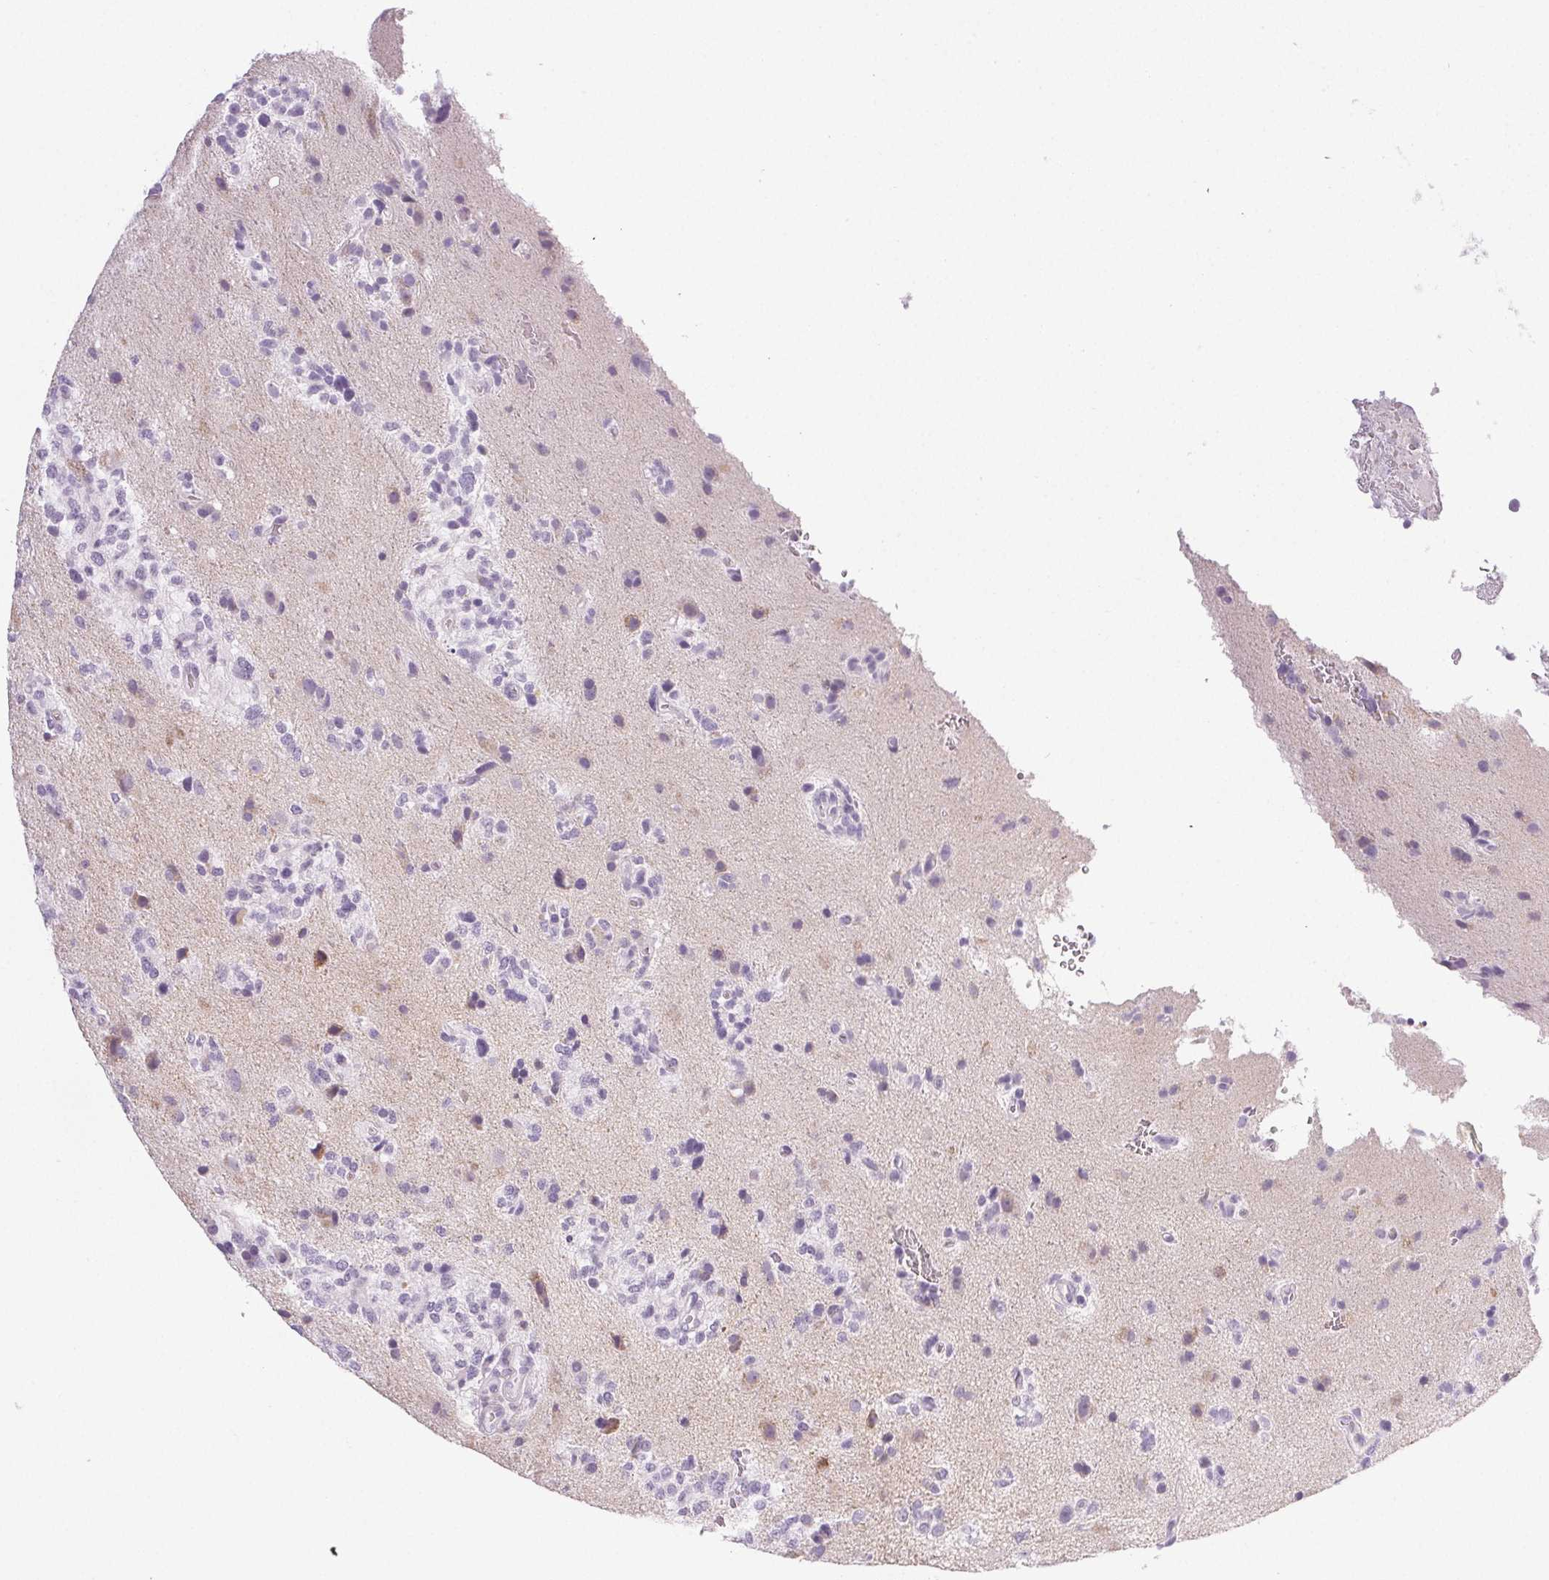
{"staining": {"intensity": "negative", "quantity": "none", "location": "none"}, "tissue": "glioma", "cell_type": "Tumor cells", "image_type": "cancer", "snomed": [{"axis": "morphology", "description": "Glioma, malignant, High grade"}, {"axis": "topography", "description": "Brain"}], "caption": "Immunohistochemical staining of malignant glioma (high-grade) exhibits no significant staining in tumor cells.", "gene": "COL7A1", "patient": {"sex": "female", "age": 71}}